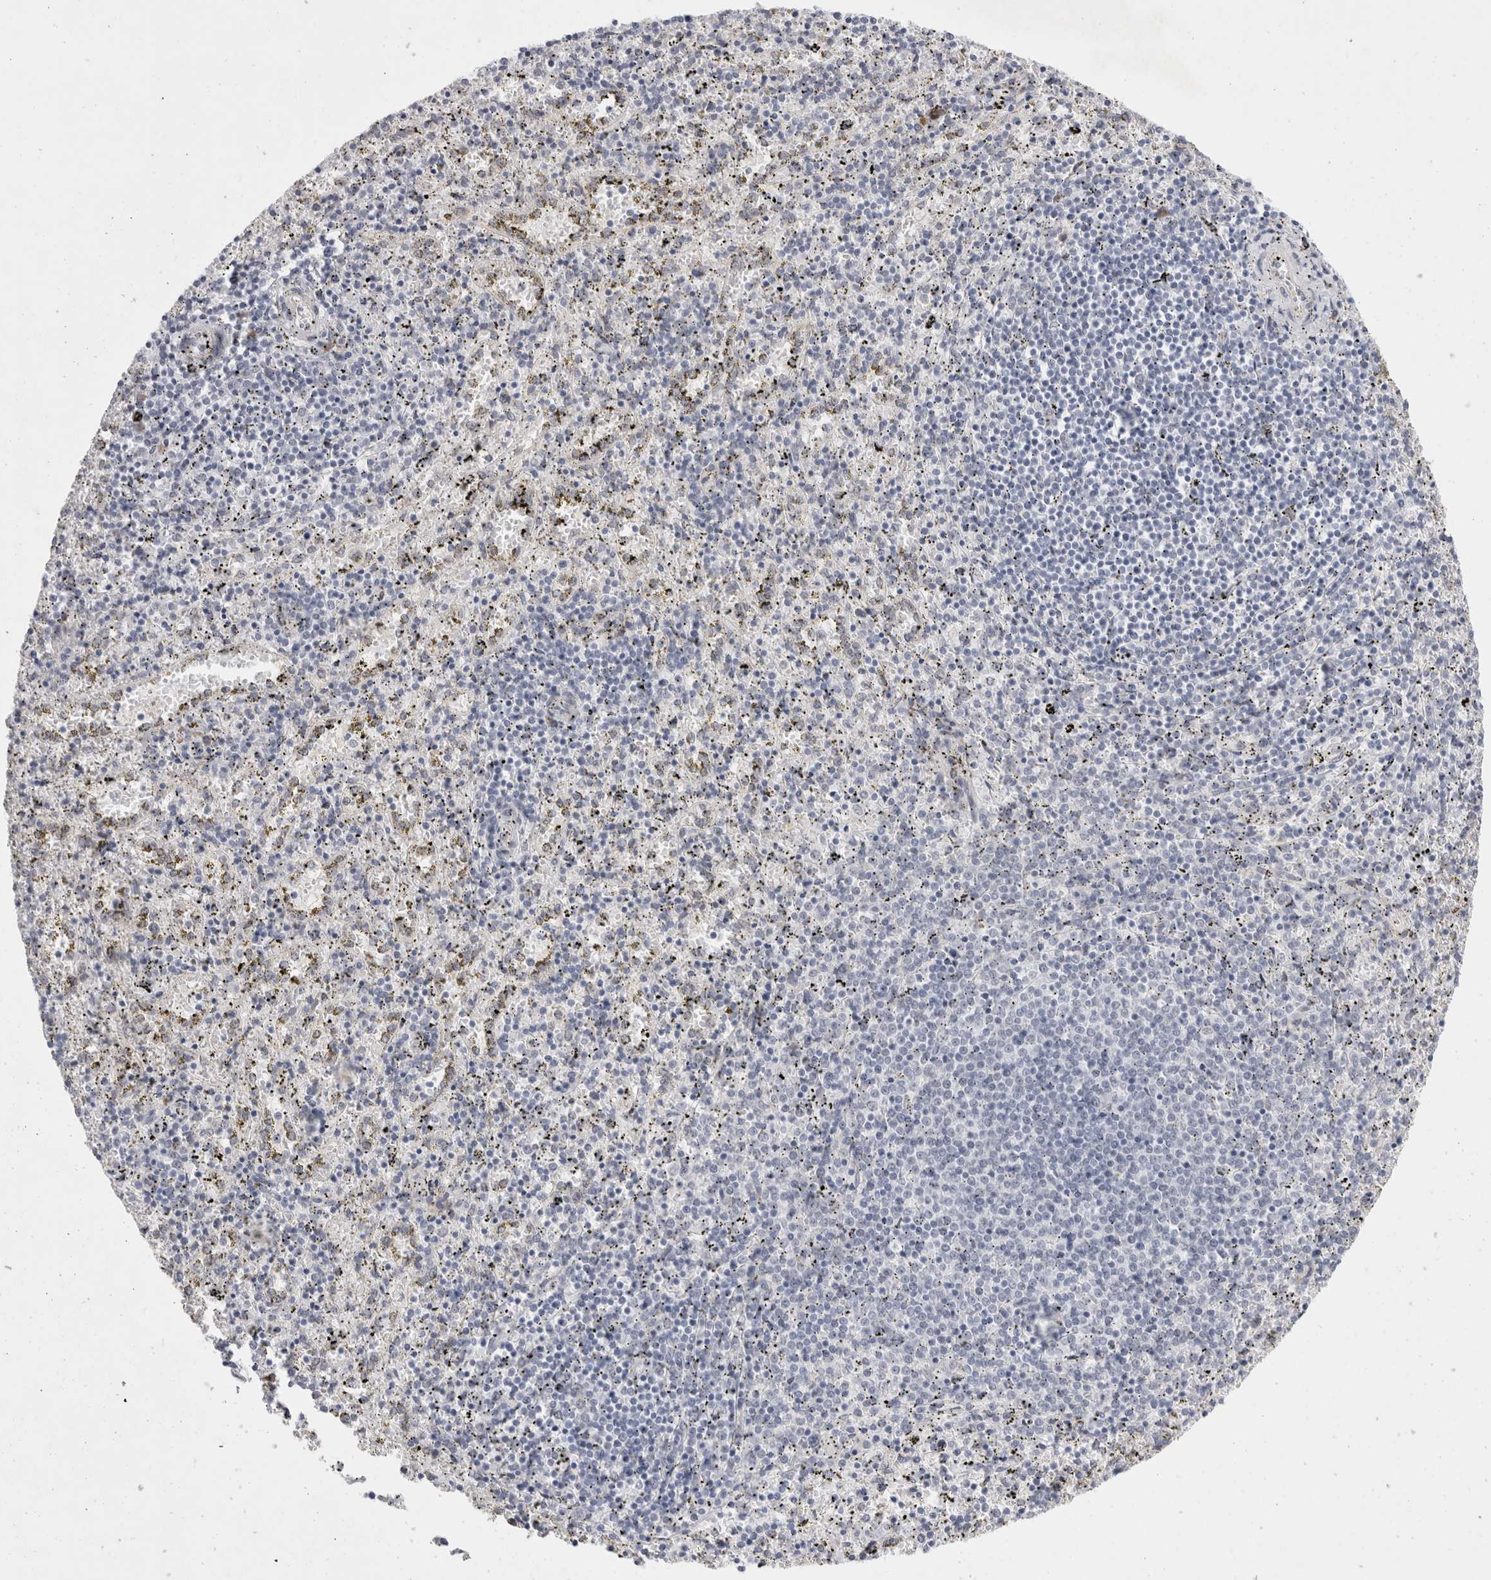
{"staining": {"intensity": "negative", "quantity": "none", "location": "none"}, "tissue": "spleen", "cell_type": "Cells in red pulp", "image_type": "normal", "snomed": [{"axis": "morphology", "description": "Normal tissue, NOS"}, {"axis": "topography", "description": "Spleen"}], "caption": "The IHC micrograph has no significant staining in cells in red pulp of spleen. (Stains: DAB (3,3'-diaminobenzidine) immunohistochemistry with hematoxylin counter stain, Microscopy: brightfield microscopy at high magnification).", "gene": "TRMT1L", "patient": {"sex": "male", "age": 11}}